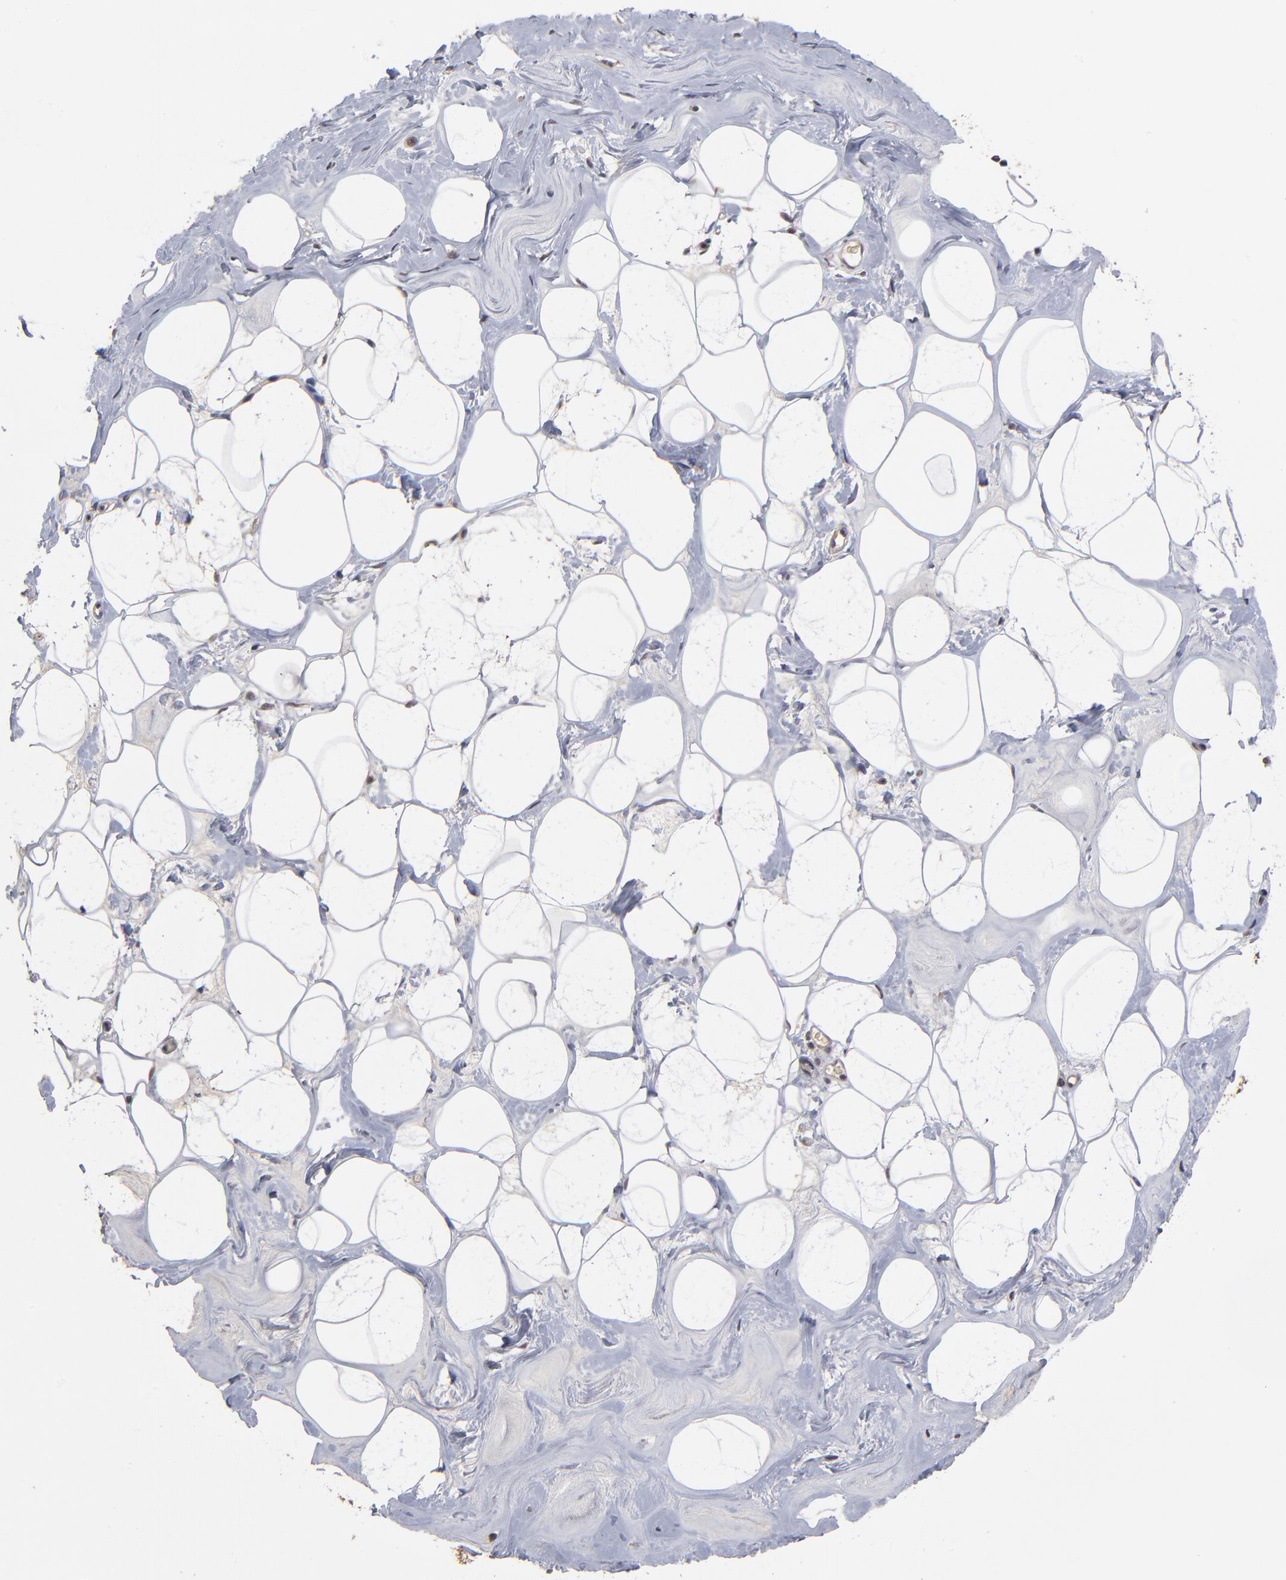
{"staining": {"intensity": "negative", "quantity": "none", "location": "none"}, "tissue": "breast", "cell_type": "Adipocytes", "image_type": "normal", "snomed": [{"axis": "morphology", "description": "Normal tissue, NOS"}, {"axis": "morphology", "description": "Fibrosis, NOS"}, {"axis": "topography", "description": "Breast"}], "caption": "Immunohistochemistry (IHC) photomicrograph of normal breast: human breast stained with DAB (3,3'-diaminobenzidine) displays no significant protein positivity in adipocytes. (Brightfield microscopy of DAB (3,3'-diaminobenzidine) immunohistochemistry at high magnification).", "gene": "ASB8", "patient": {"sex": "female", "age": 39}}